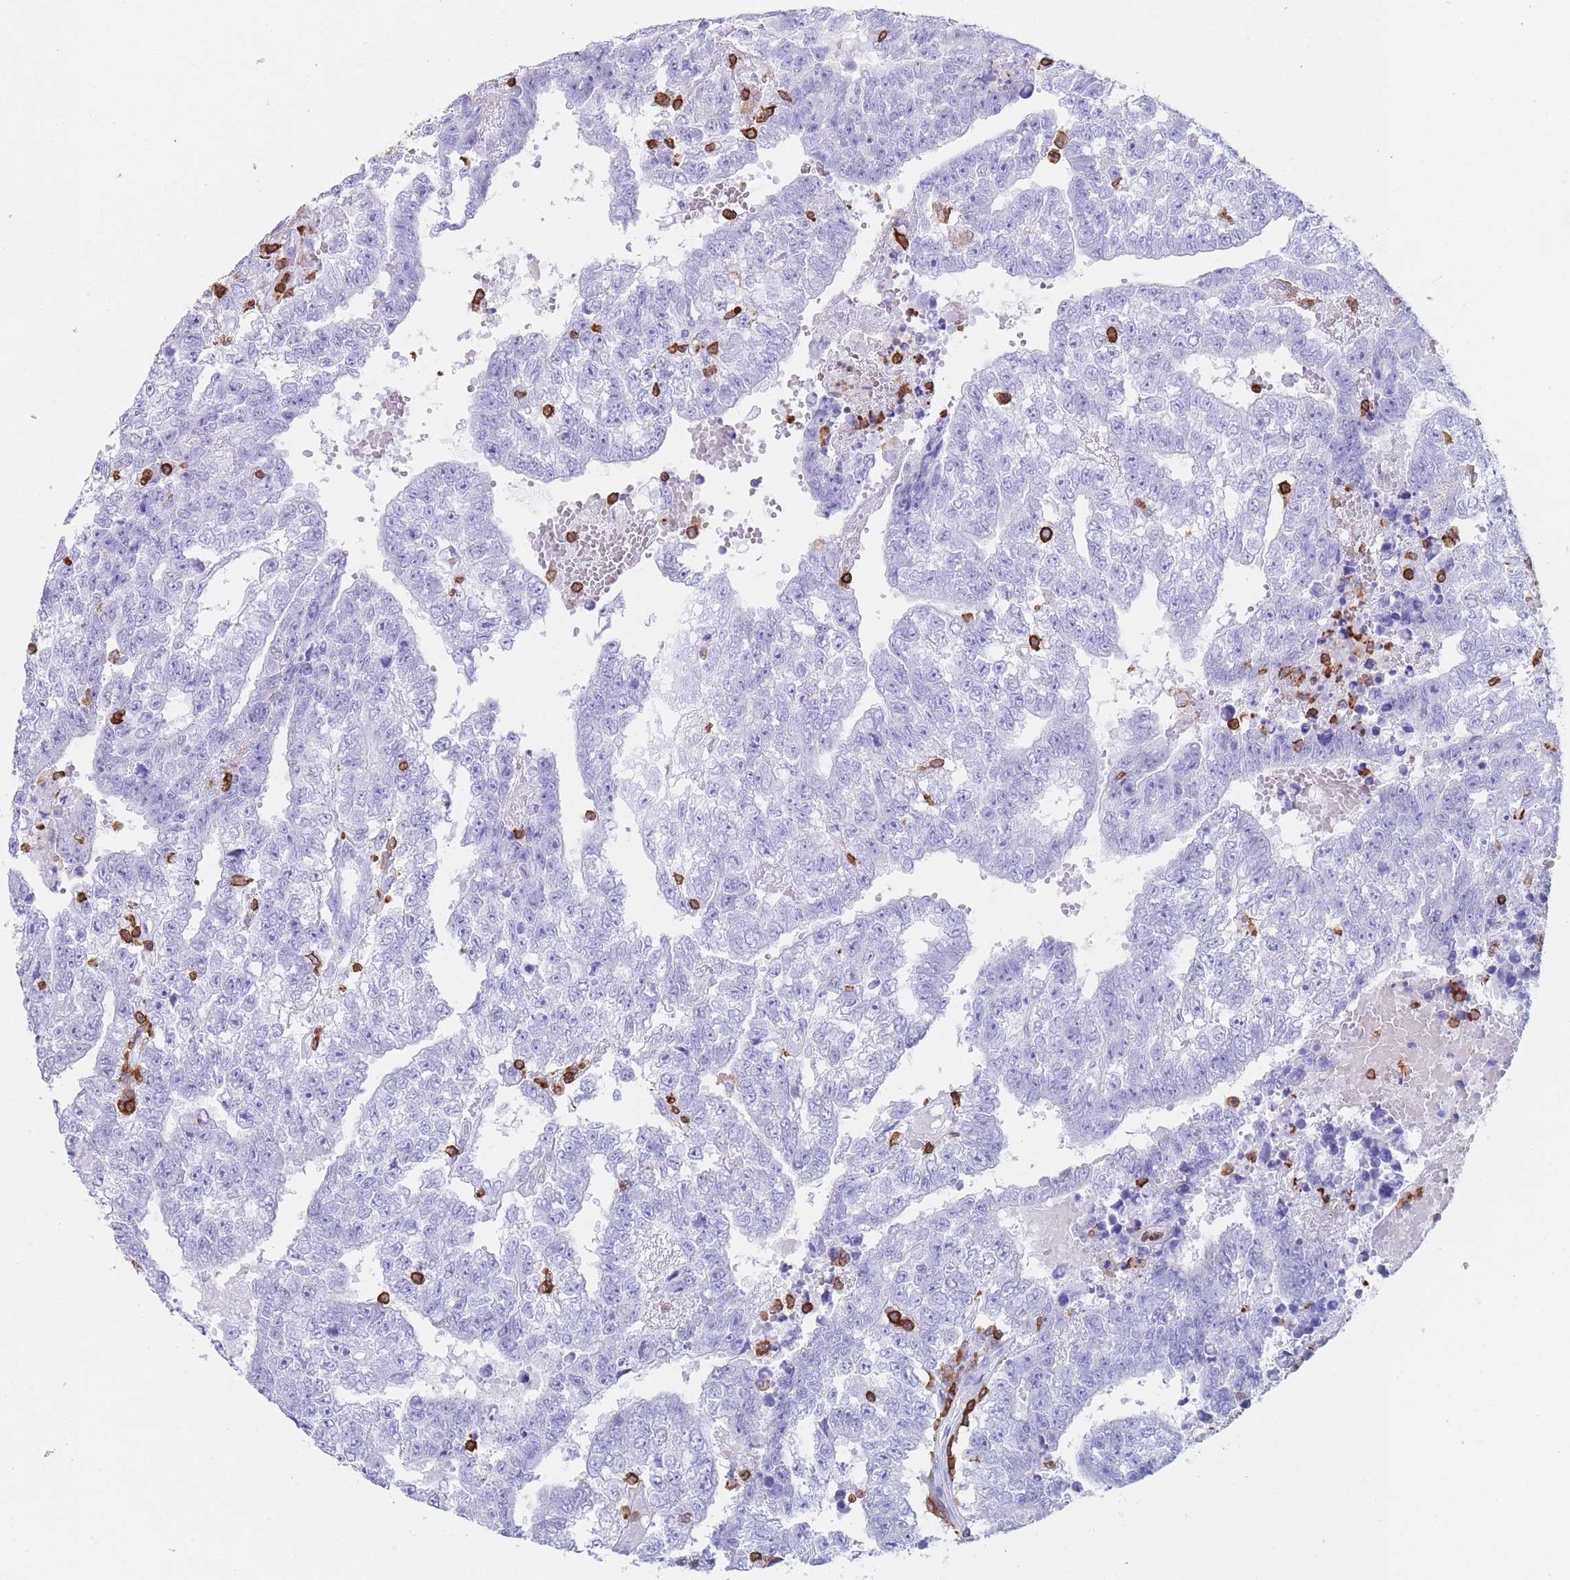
{"staining": {"intensity": "negative", "quantity": "none", "location": "none"}, "tissue": "testis cancer", "cell_type": "Tumor cells", "image_type": "cancer", "snomed": [{"axis": "morphology", "description": "Carcinoma, Embryonal, NOS"}, {"axis": "topography", "description": "Testis"}], "caption": "Immunohistochemistry (IHC) of testis cancer displays no positivity in tumor cells.", "gene": "CORO1A", "patient": {"sex": "male", "age": 25}}